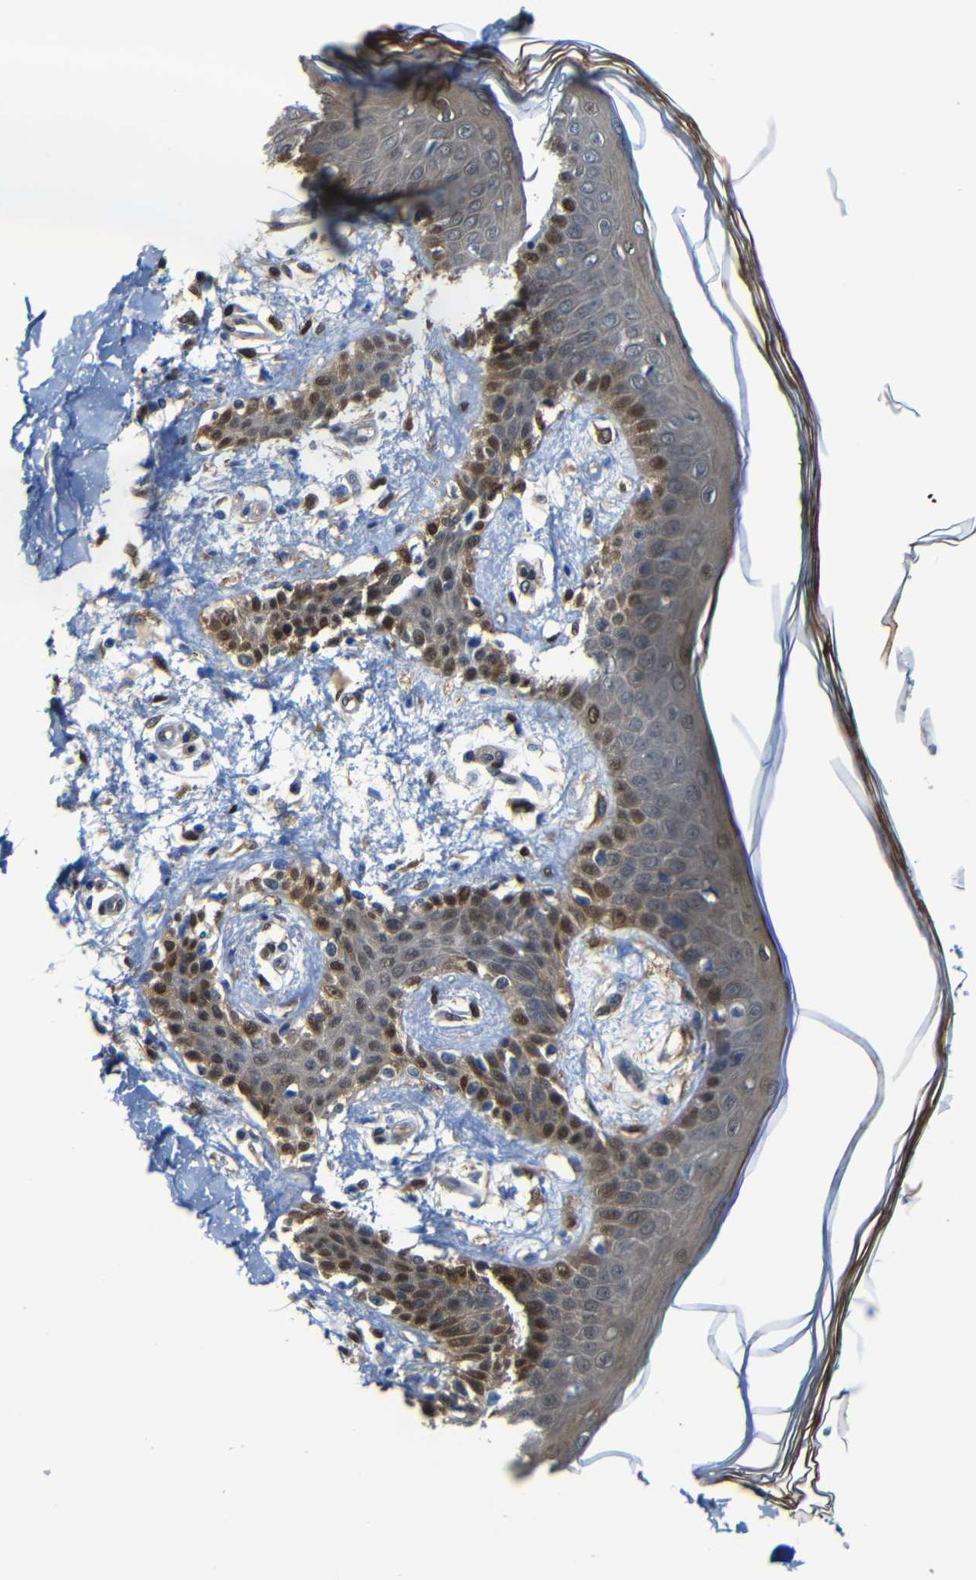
{"staining": {"intensity": "negative", "quantity": "none", "location": "none"}, "tissue": "skin", "cell_type": "Fibroblasts", "image_type": "normal", "snomed": [{"axis": "morphology", "description": "Normal tissue, NOS"}, {"axis": "topography", "description": "Skin"}], "caption": "High magnification brightfield microscopy of benign skin stained with DAB (3,3'-diaminobenzidine) (brown) and counterstained with hematoxylin (blue): fibroblasts show no significant staining.", "gene": "YAP1", "patient": {"sex": "male", "age": 53}}